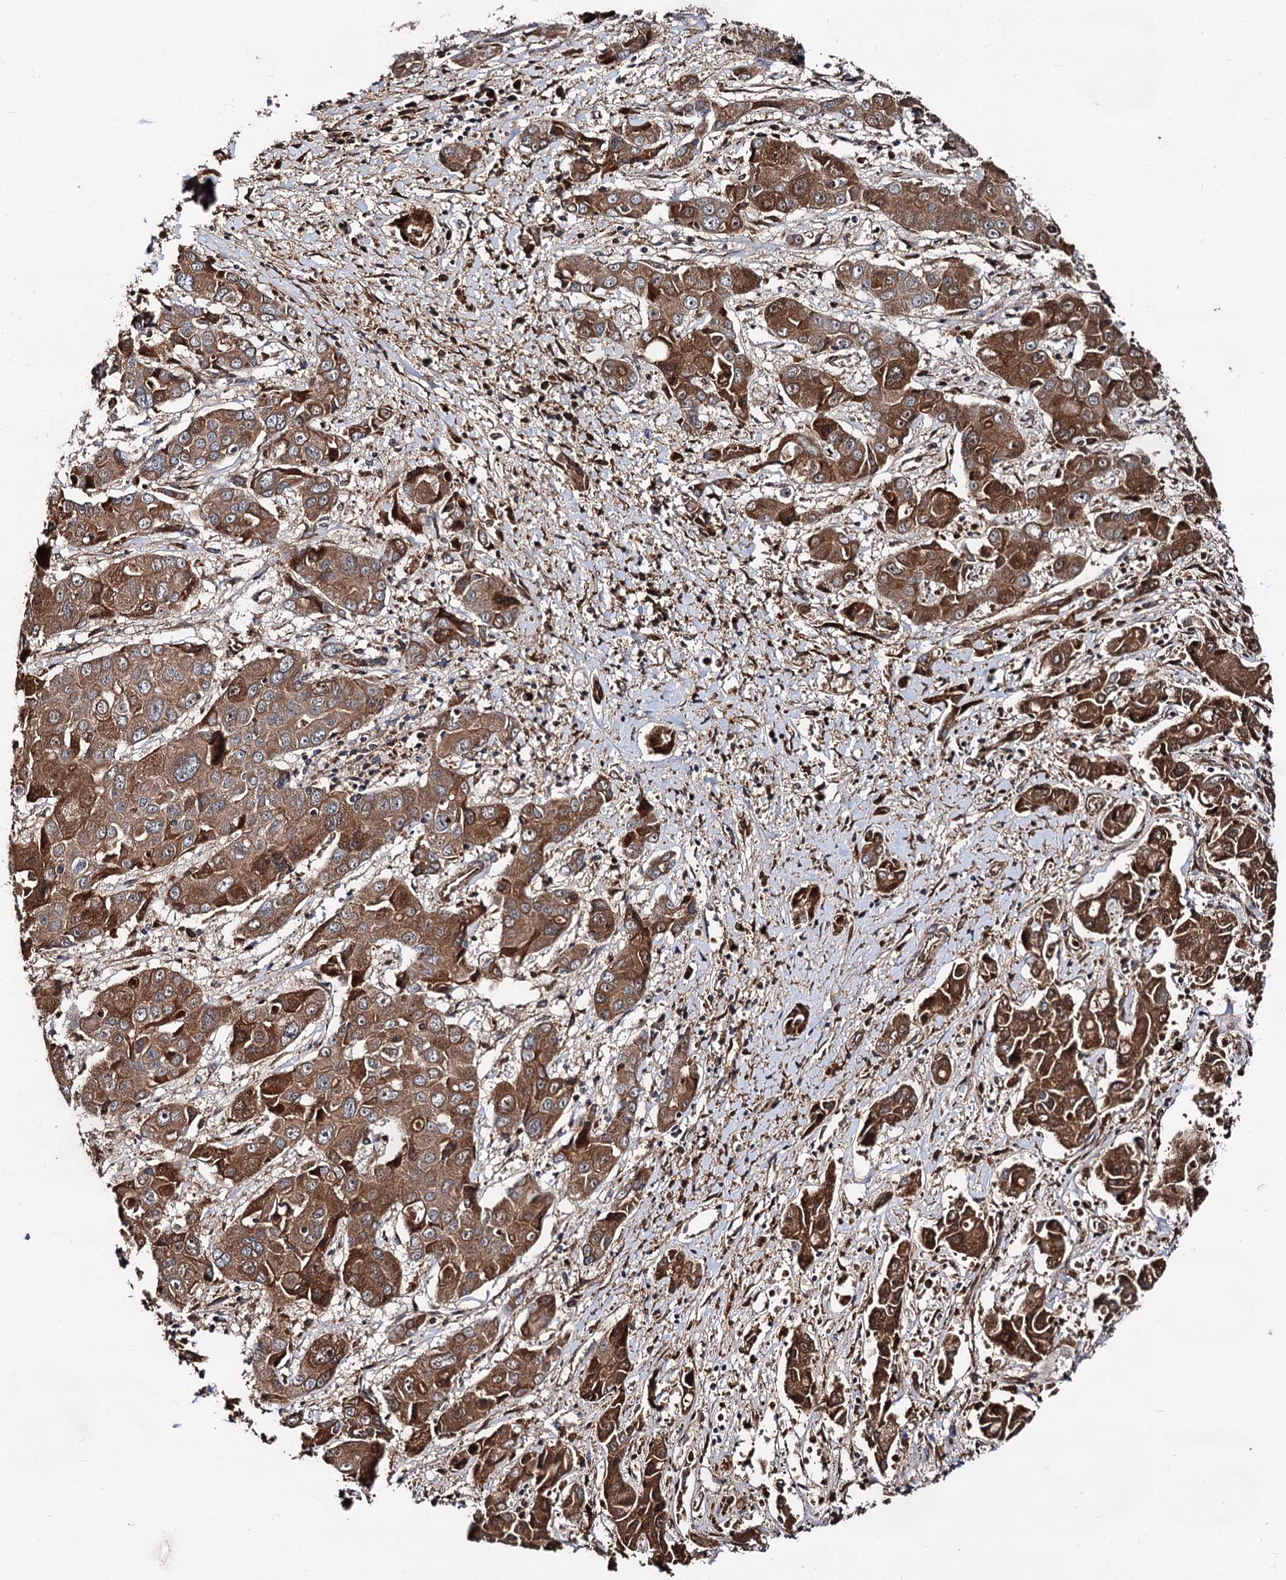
{"staining": {"intensity": "moderate", "quantity": ">75%", "location": "cytoplasmic/membranous"}, "tissue": "liver cancer", "cell_type": "Tumor cells", "image_type": "cancer", "snomed": [{"axis": "morphology", "description": "Cholangiocarcinoma"}, {"axis": "topography", "description": "Liver"}], "caption": "Immunohistochemical staining of human liver cancer demonstrates medium levels of moderate cytoplasmic/membranous expression in about >75% of tumor cells.", "gene": "TEX9", "patient": {"sex": "male", "age": 67}}